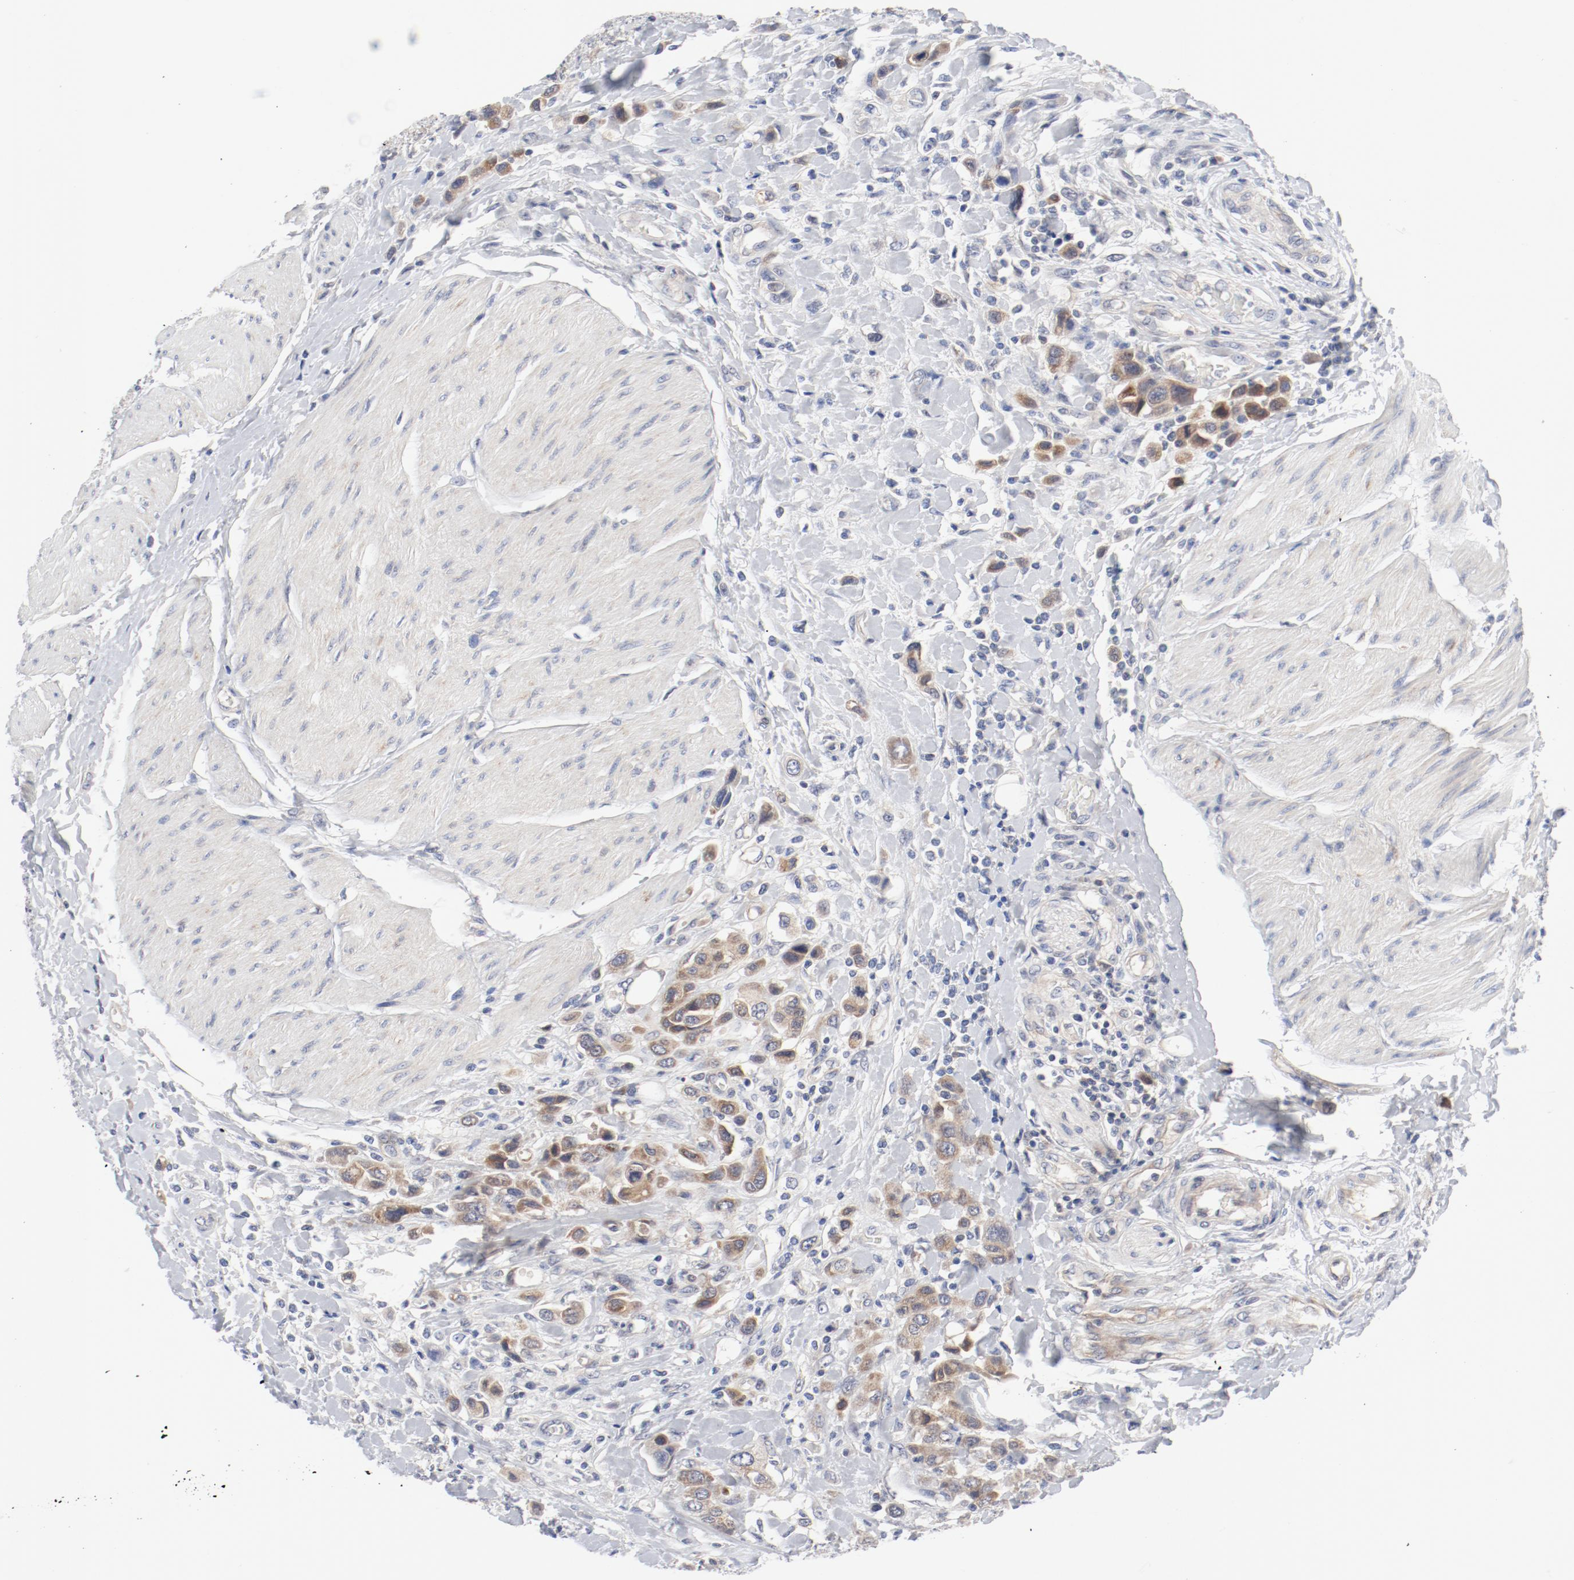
{"staining": {"intensity": "weak", "quantity": ">75%", "location": "cytoplasmic/membranous"}, "tissue": "urothelial cancer", "cell_type": "Tumor cells", "image_type": "cancer", "snomed": [{"axis": "morphology", "description": "Urothelial carcinoma, High grade"}, {"axis": "topography", "description": "Urinary bladder"}], "caption": "Approximately >75% of tumor cells in urothelial carcinoma (high-grade) show weak cytoplasmic/membranous protein staining as visualized by brown immunohistochemical staining.", "gene": "BAD", "patient": {"sex": "male", "age": 50}}